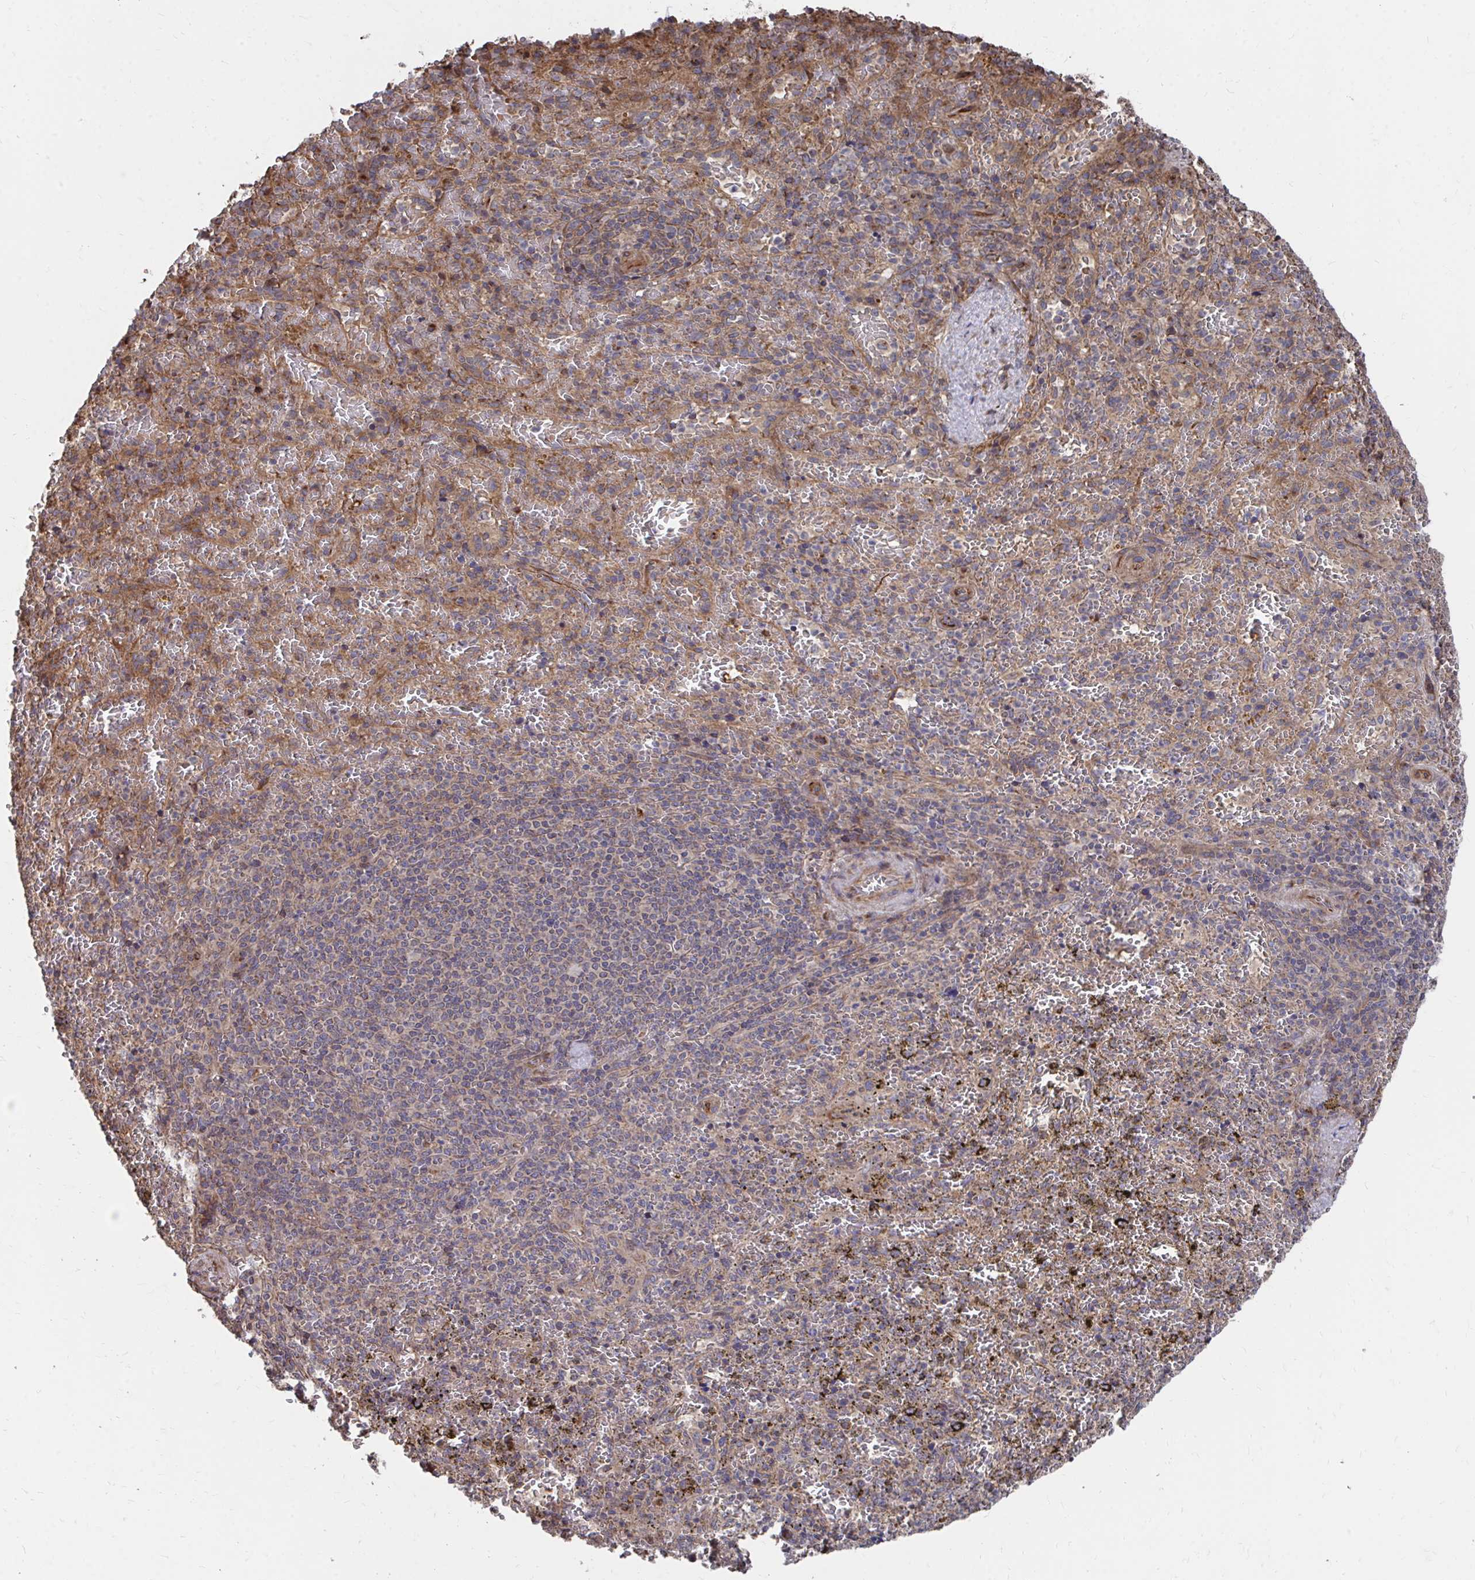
{"staining": {"intensity": "moderate", "quantity": "<25%", "location": "cytoplasmic/membranous"}, "tissue": "spleen", "cell_type": "Cells in red pulp", "image_type": "normal", "snomed": [{"axis": "morphology", "description": "Normal tissue, NOS"}, {"axis": "topography", "description": "Spleen"}], "caption": "The image displays a brown stain indicating the presence of a protein in the cytoplasmic/membranous of cells in red pulp in spleen. (IHC, brightfield microscopy, high magnification).", "gene": "FAM89A", "patient": {"sex": "female", "age": 50}}